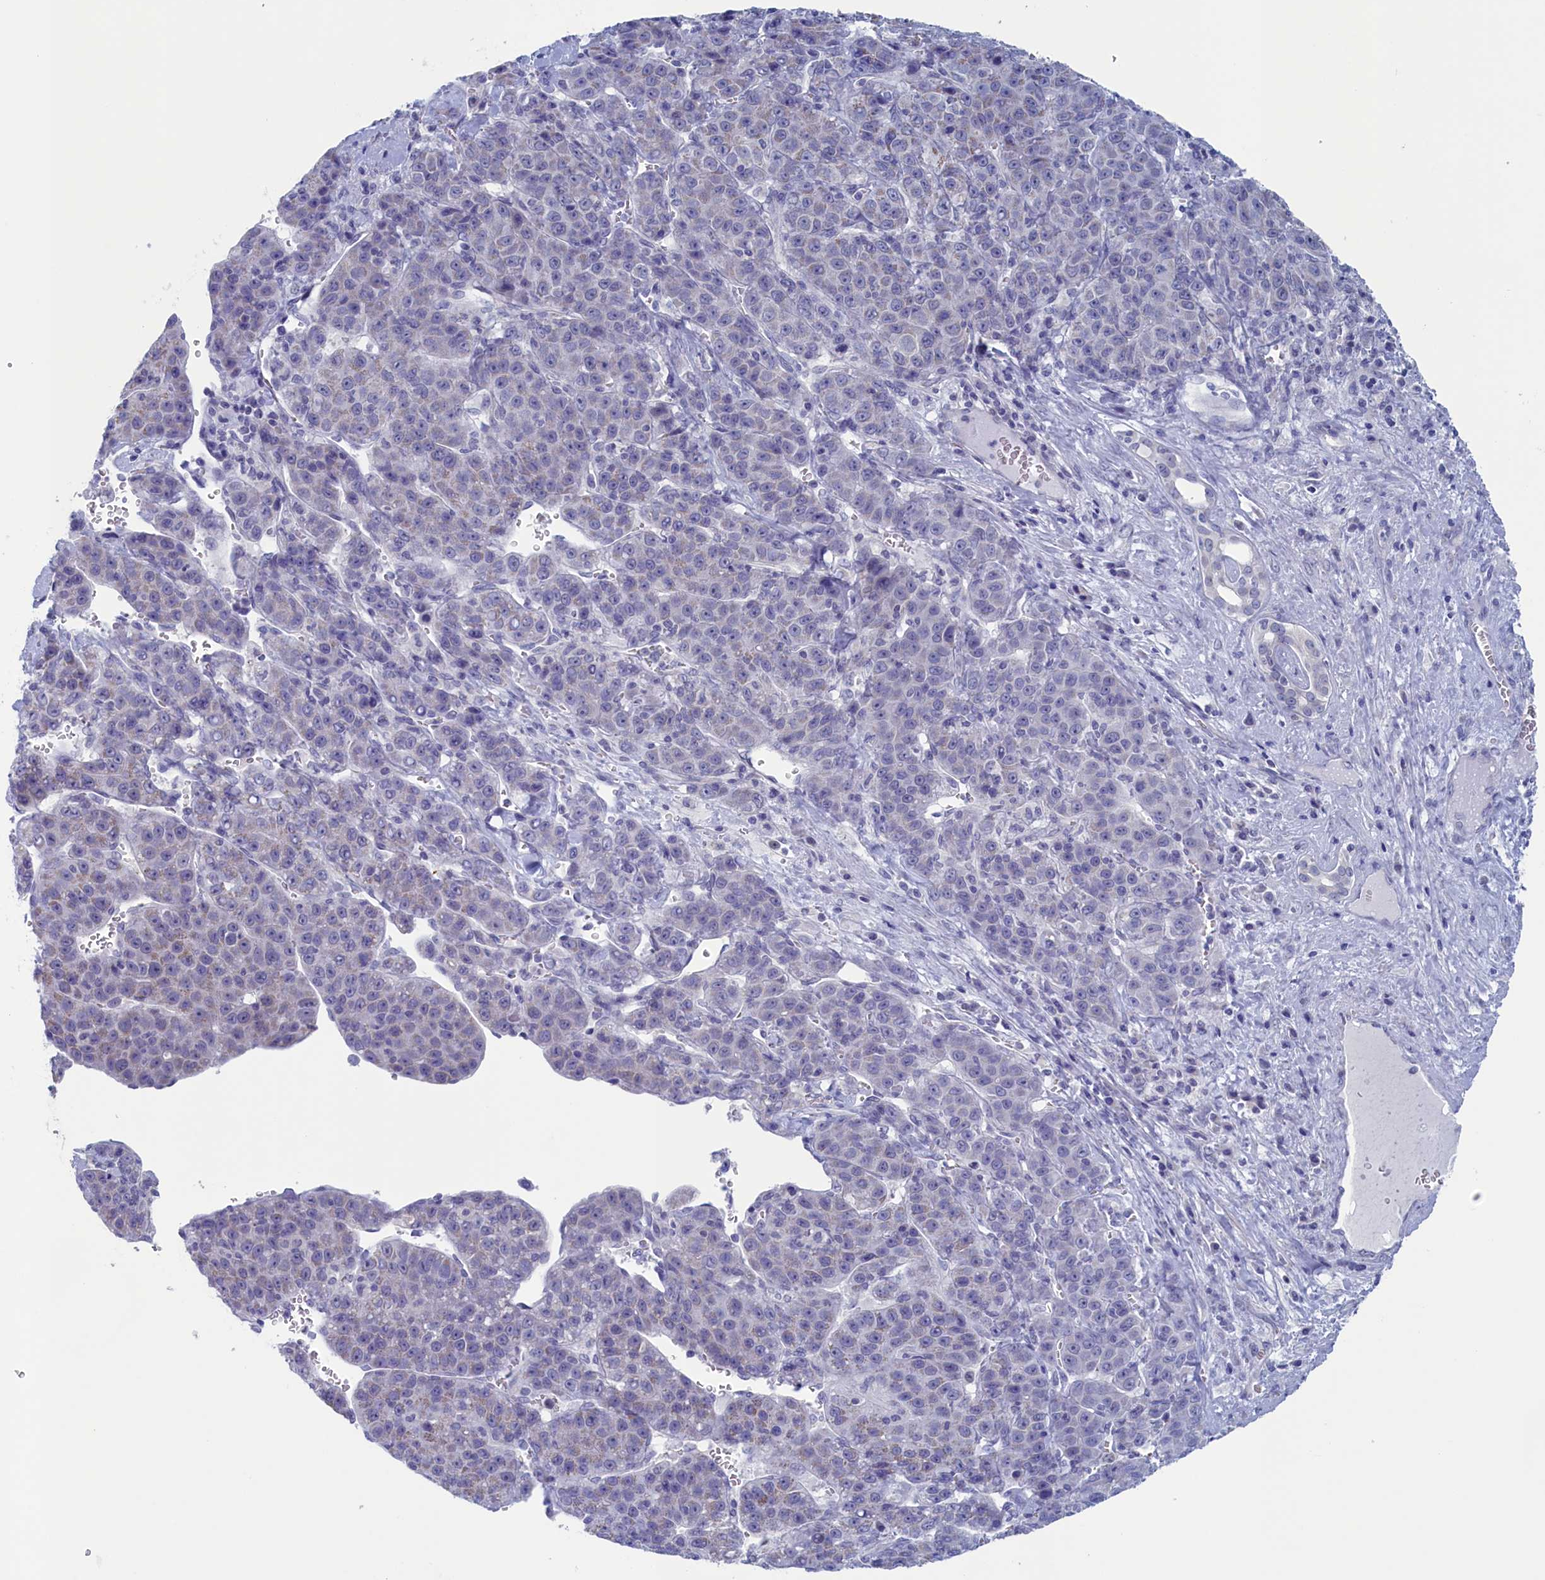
{"staining": {"intensity": "negative", "quantity": "none", "location": "none"}, "tissue": "liver cancer", "cell_type": "Tumor cells", "image_type": "cancer", "snomed": [{"axis": "morphology", "description": "Carcinoma, Hepatocellular, NOS"}, {"axis": "topography", "description": "Liver"}], "caption": "Tumor cells are negative for protein expression in human liver hepatocellular carcinoma. (Stains: DAB (3,3'-diaminobenzidine) immunohistochemistry (IHC) with hematoxylin counter stain, Microscopy: brightfield microscopy at high magnification).", "gene": "WDR76", "patient": {"sex": "female", "age": 53}}